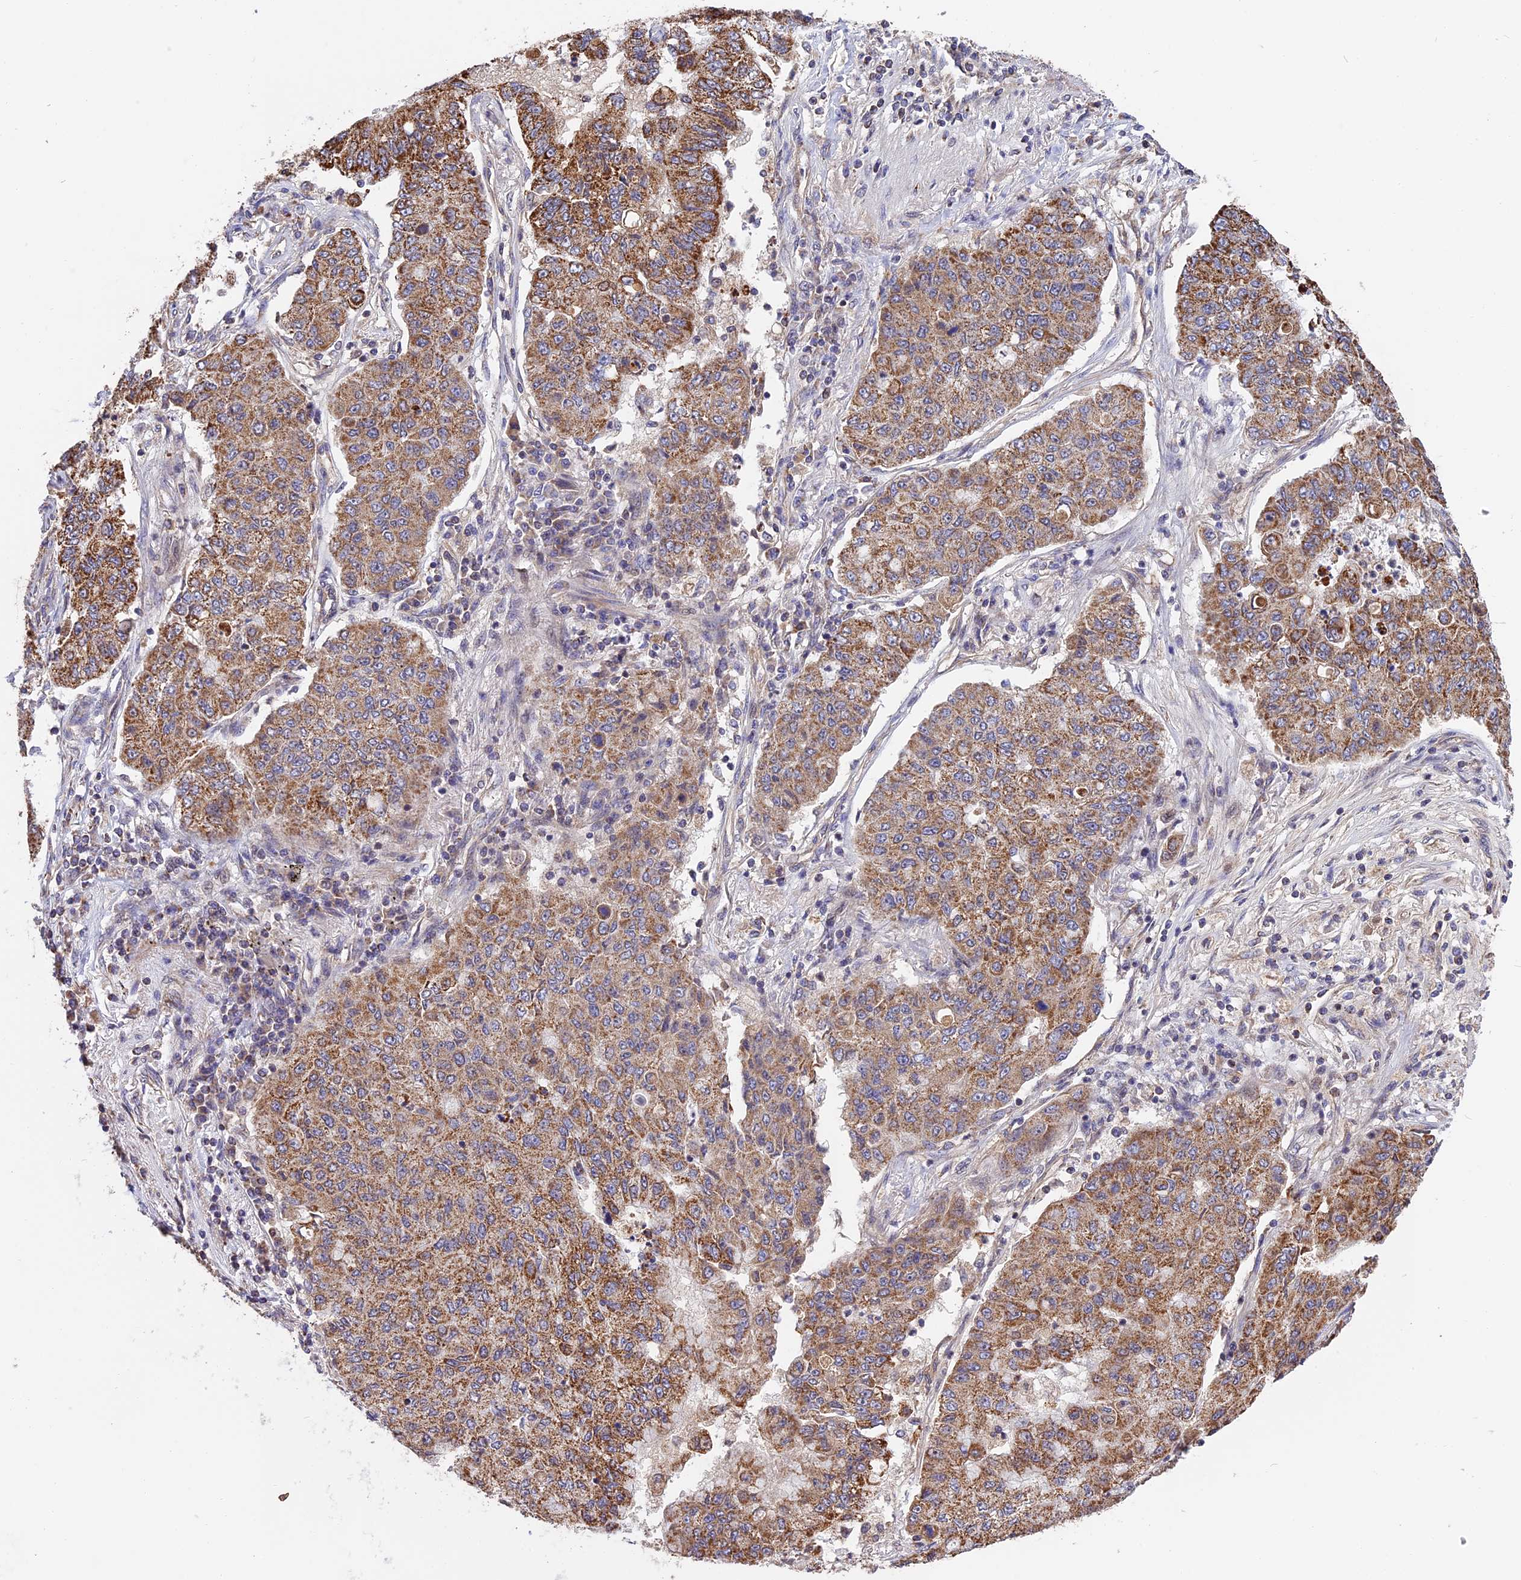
{"staining": {"intensity": "moderate", "quantity": ">75%", "location": "cytoplasmic/membranous"}, "tissue": "lung cancer", "cell_type": "Tumor cells", "image_type": "cancer", "snomed": [{"axis": "morphology", "description": "Squamous cell carcinoma, NOS"}, {"axis": "topography", "description": "Lung"}], "caption": "A high-resolution micrograph shows immunohistochemistry staining of lung squamous cell carcinoma, which reveals moderate cytoplasmic/membranous expression in approximately >75% of tumor cells.", "gene": "RERGL", "patient": {"sex": "male", "age": 74}}